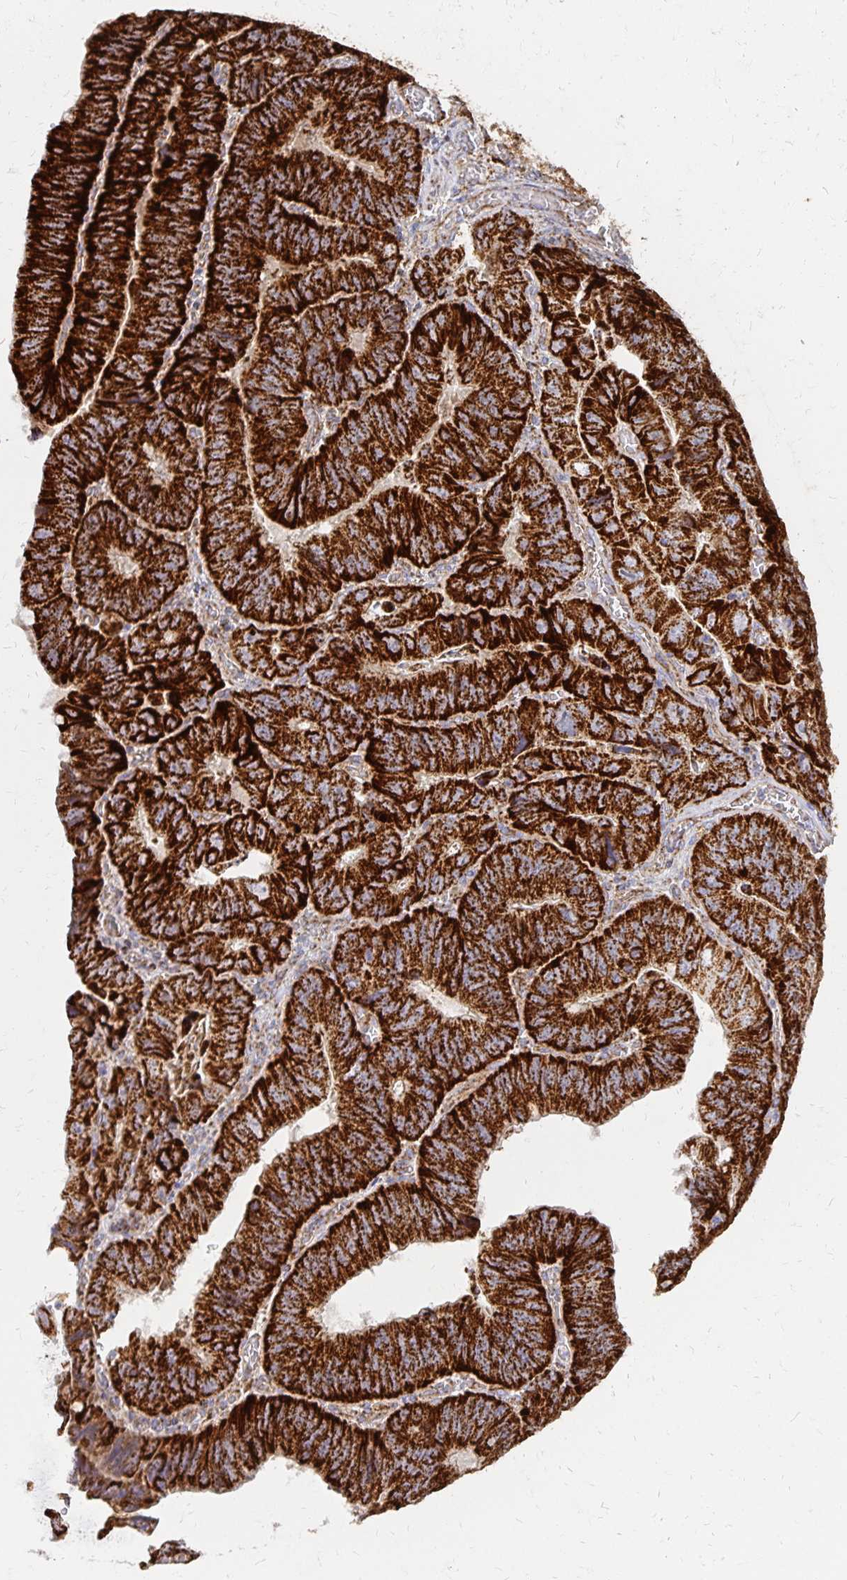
{"staining": {"intensity": "strong", "quantity": ">75%", "location": "cytoplasmic/membranous"}, "tissue": "colorectal cancer", "cell_type": "Tumor cells", "image_type": "cancer", "snomed": [{"axis": "morphology", "description": "Adenocarcinoma, NOS"}, {"axis": "topography", "description": "Colon"}], "caption": "DAB immunohistochemical staining of adenocarcinoma (colorectal) reveals strong cytoplasmic/membranous protein expression in about >75% of tumor cells.", "gene": "STOML2", "patient": {"sex": "female", "age": 84}}